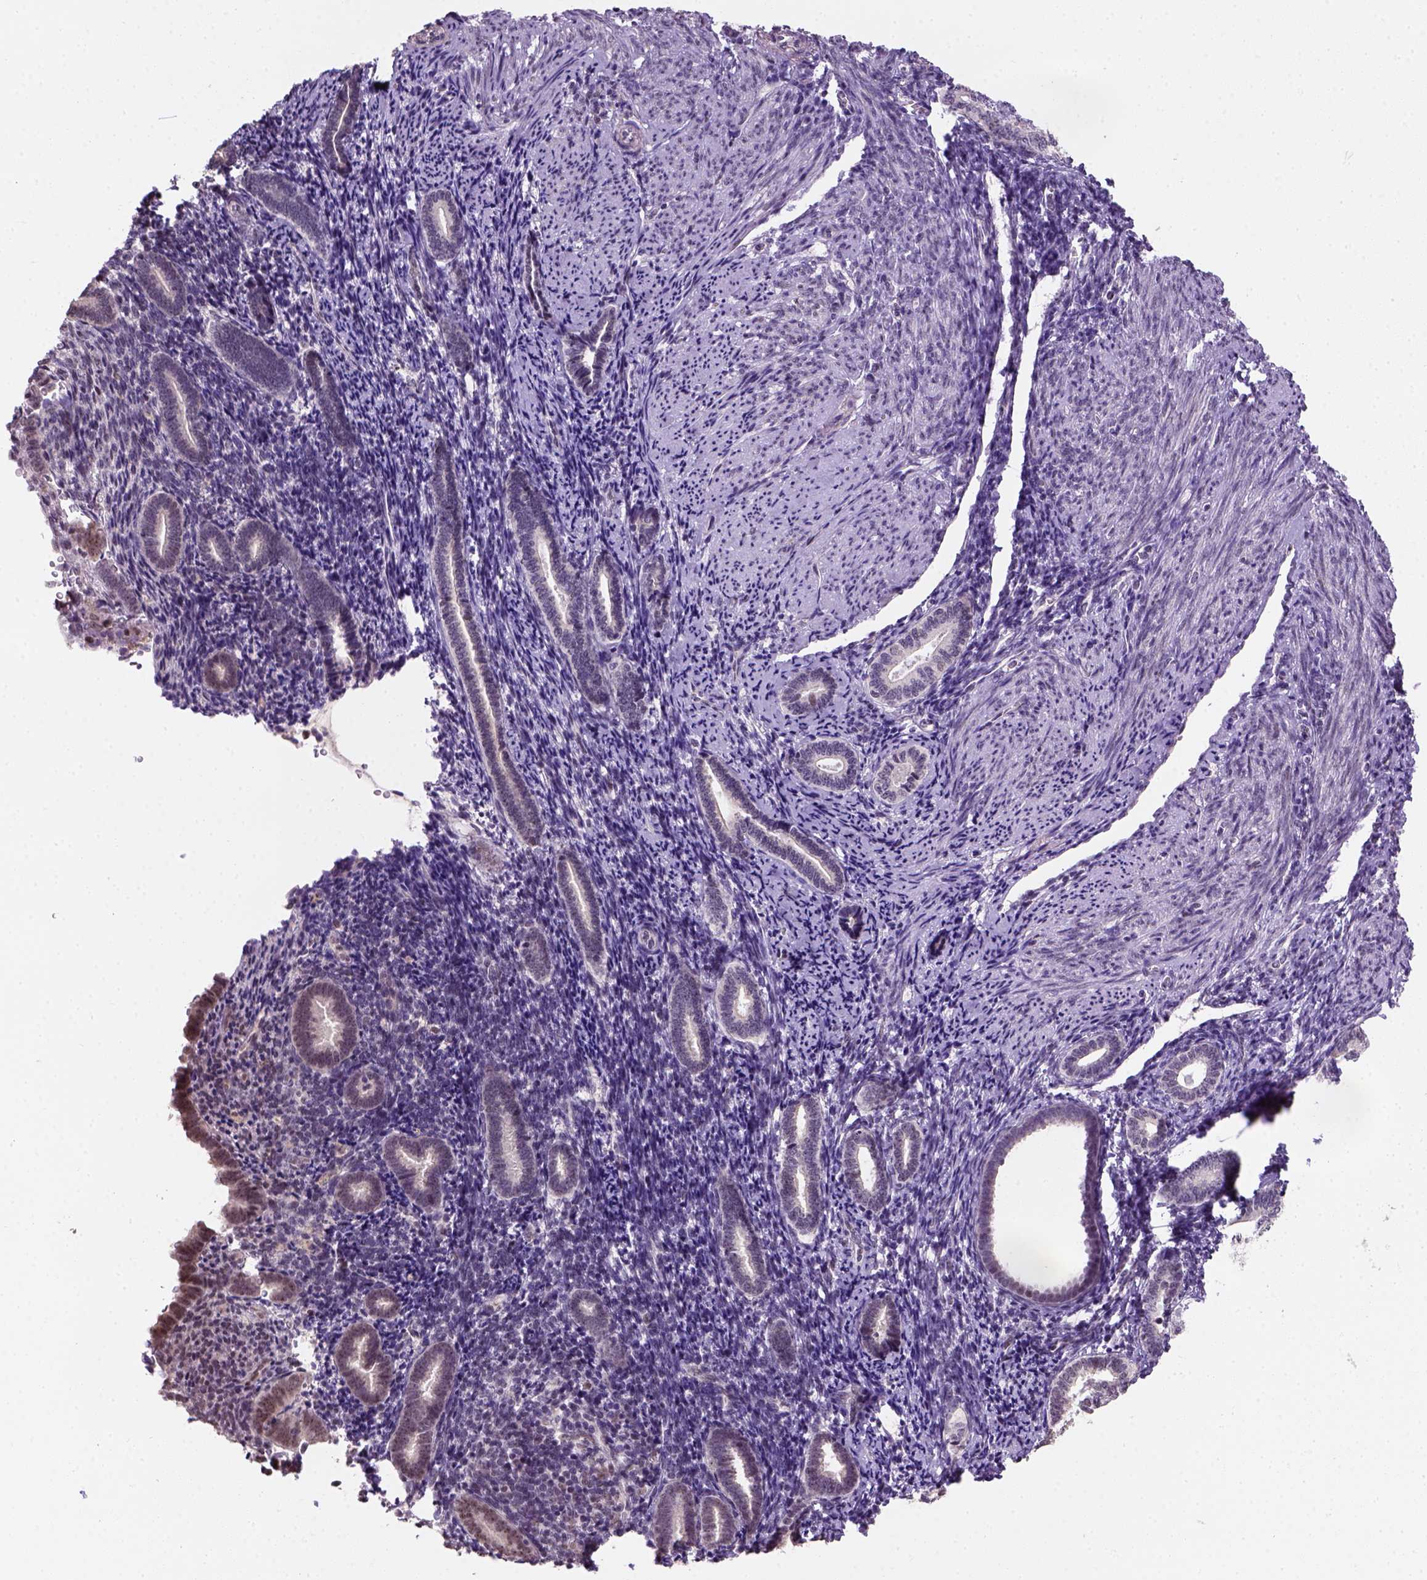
{"staining": {"intensity": "negative", "quantity": "none", "location": "none"}, "tissue": "endometrium", "cell_type": "Cells in endometrial stroma", "image_type": "normal", "snomed": [{"axis": "morphology", "description": "Normal tissue, NOS"}, {"axis": "topography", "description": "Endometrium"}], "caption": "Endometrium was stained to show a protein in brown. There is no significant positivity in cells in endometrial stroma. (IHC, brightfield microscopy, high magnification).", "gene": "DDX50", "patient": {"sex": "female", "age": 57}}